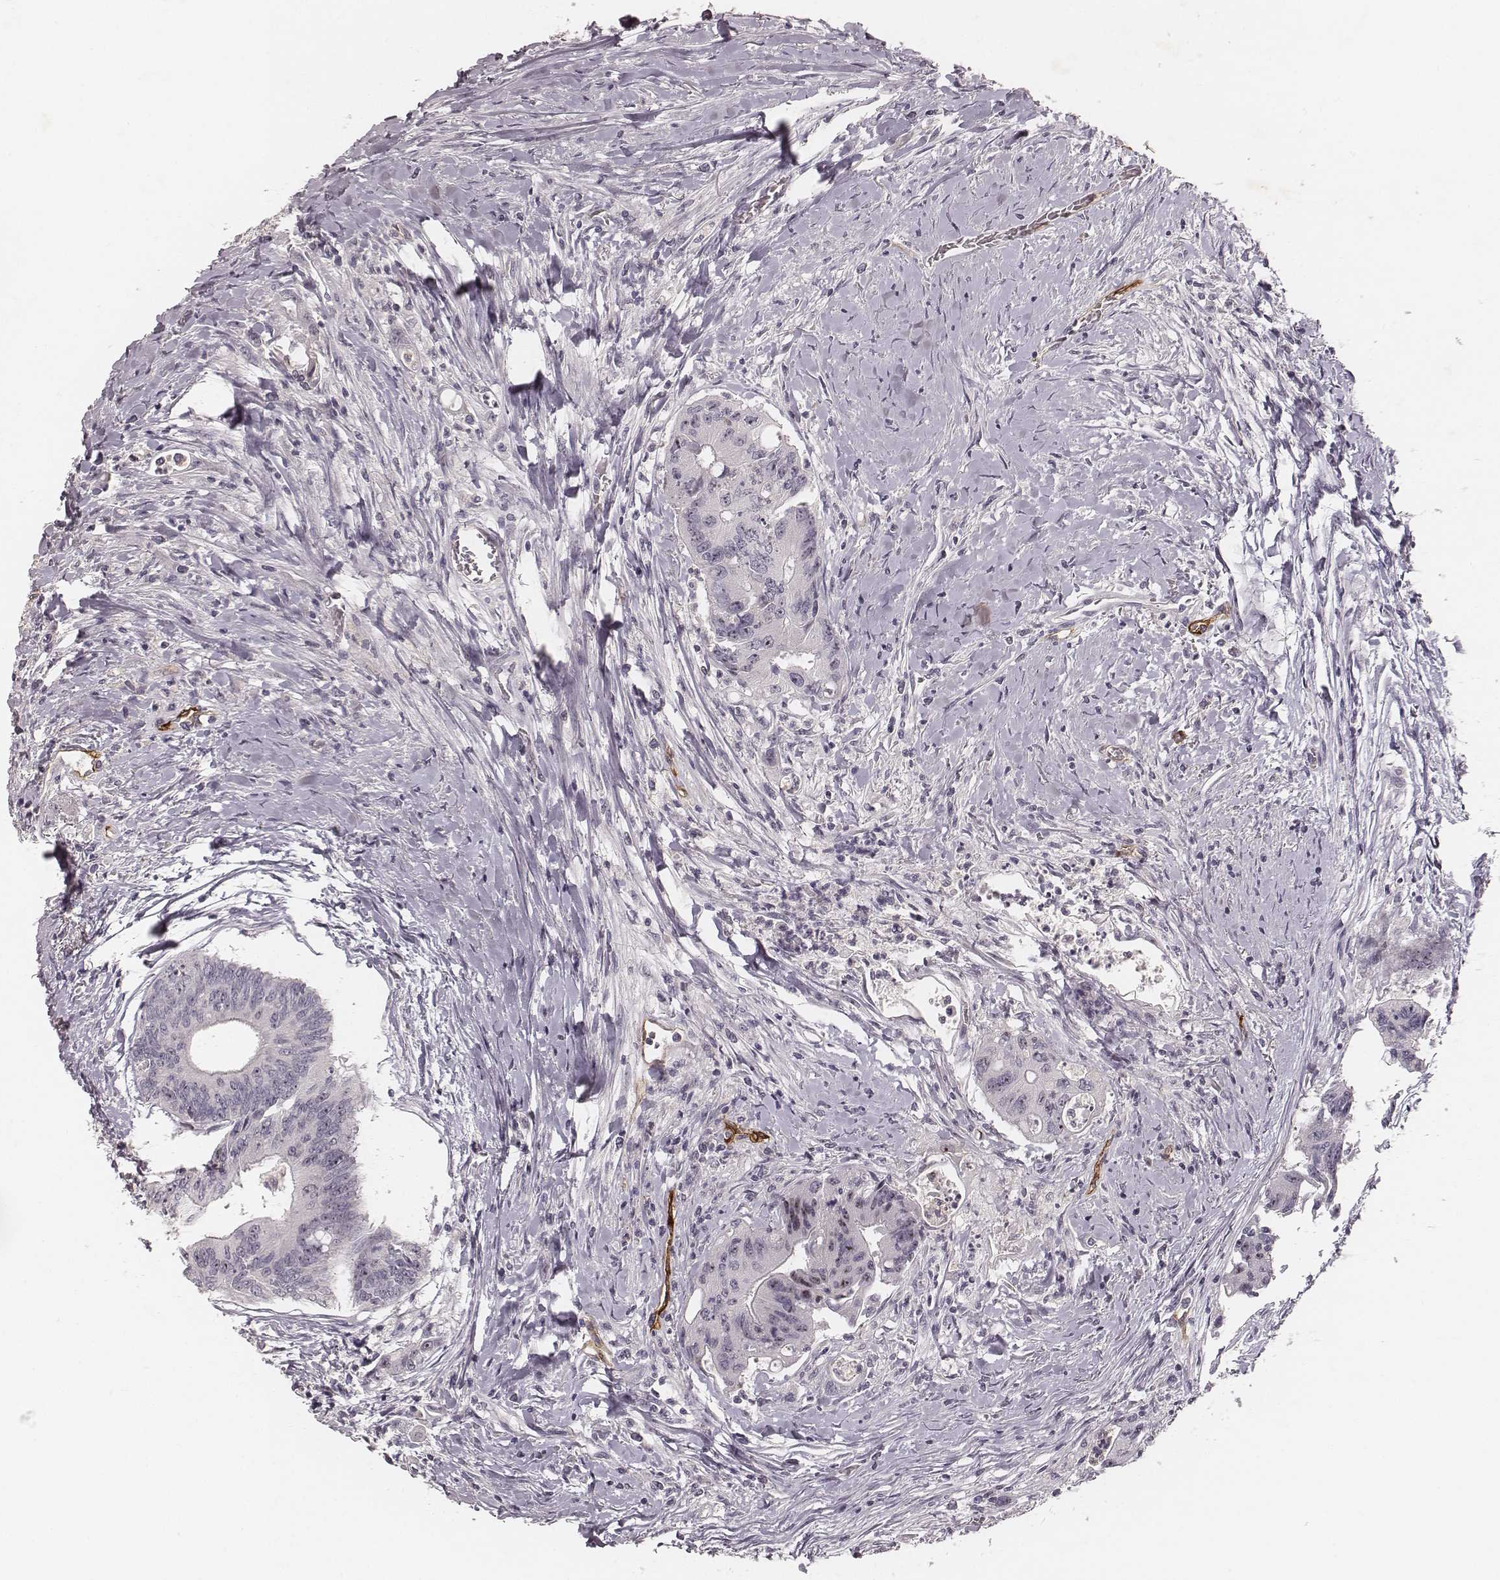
{"staining": {"intensity": "negative", "quantity": "none", "location": "none"}, "tissue": "colorectal cancer", "cell_type": "Tumor cells", "image_type": "cancer", "snomed": [{"axis": "morphology", "description": "Adenocarcinoma, NOS"}, {"axis": "topography", "description": "Rectum"}], "caption": "Human colorectal cancer stained for a protein using immunohistochemistry (IHC) exhibits no positivity in tumor cells.", "gene": "MADCAM1", "patient": {"sex": "male", "age": 59}}